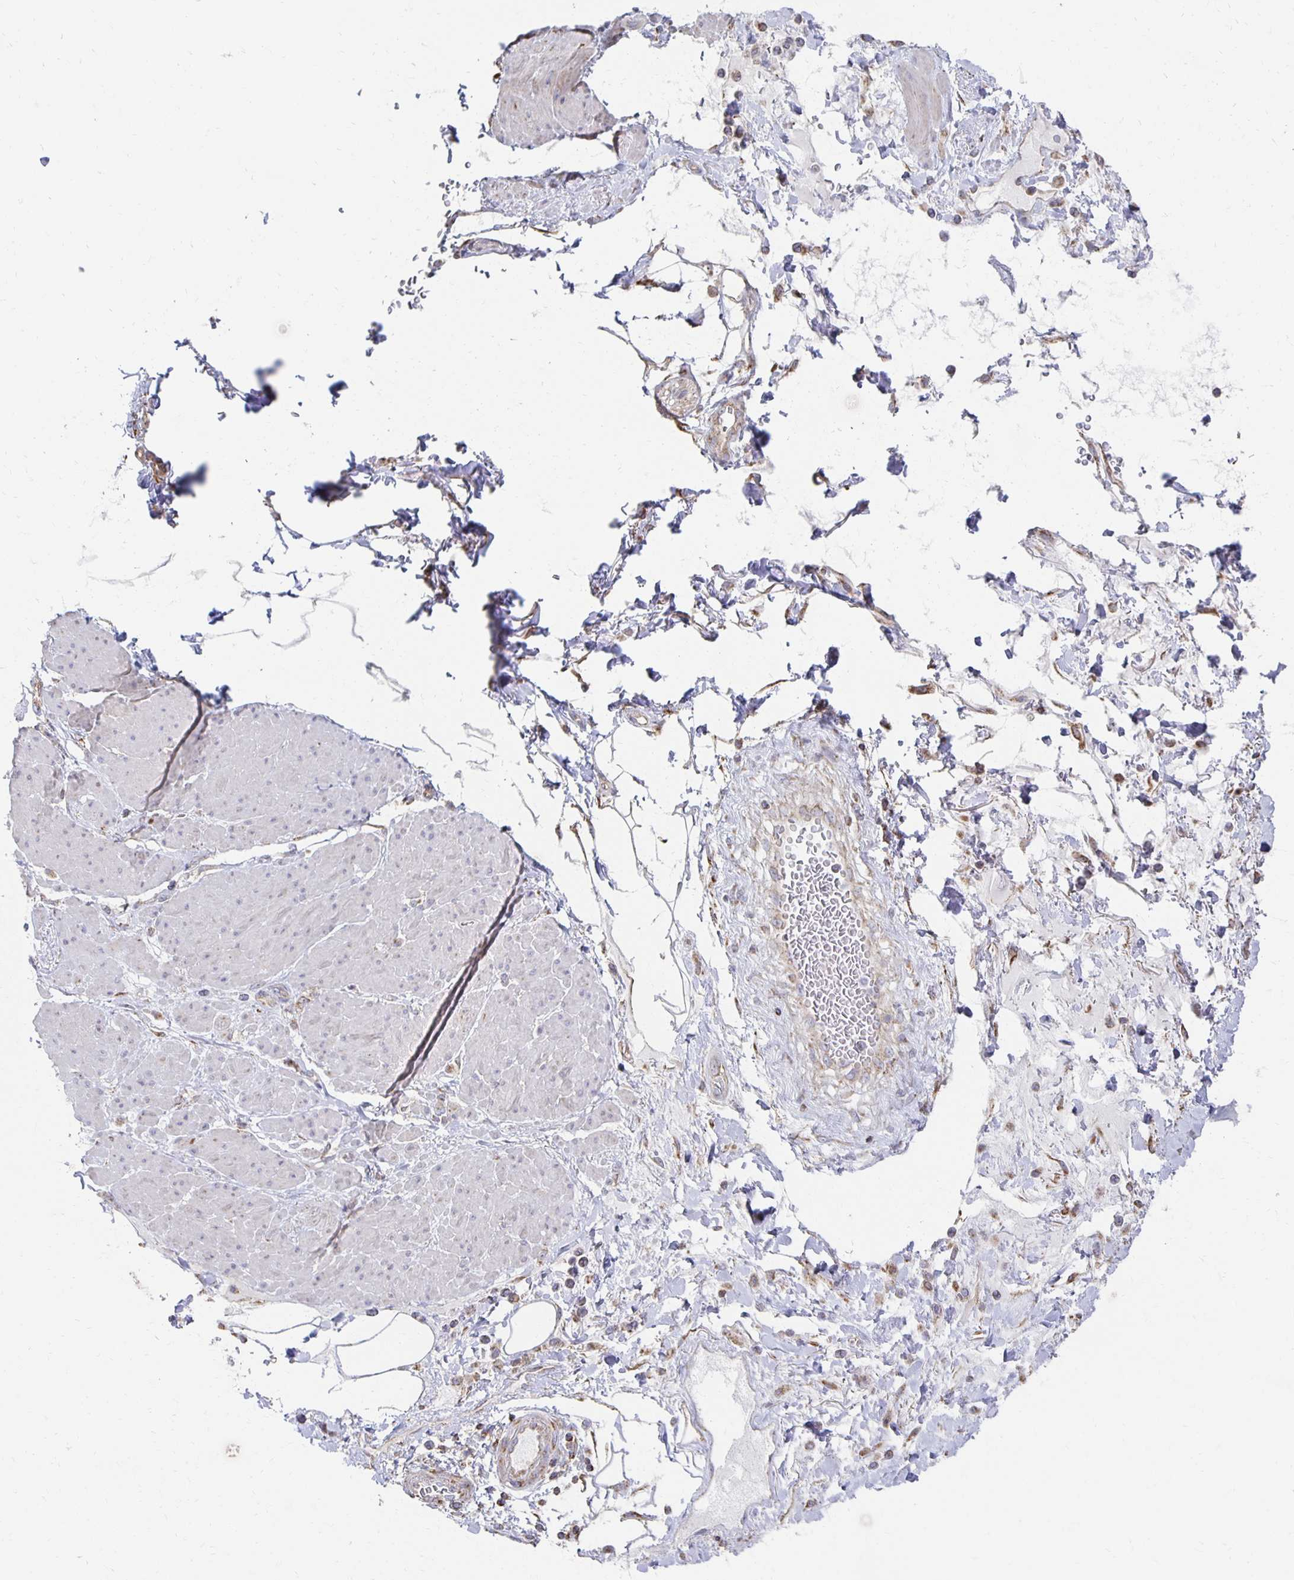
{"staining": {"intensity": "negative", "quantity": "none", "location": "none"}, "tissue": "adipose tissue", "cell_type": "Adipocytes", "image_type": "normal", "snomed": [{"axis": "morphology", "description": "Normal tissue, NOS"}, {"axis": "topography", "description": "Vagina"}, {"axis": "topography", "description": "Peripheral nerve tissue"}], "caption": "Adipocytes are negative for protein expression in benign human adipose tissue. (Stains: DAB immunohistochemistry with hematoxylin counter stain, Microscopy: brightfield microscopy at high magnification).", "gene": "NKX2", "patient": {"sex": "female", "age": 71}}